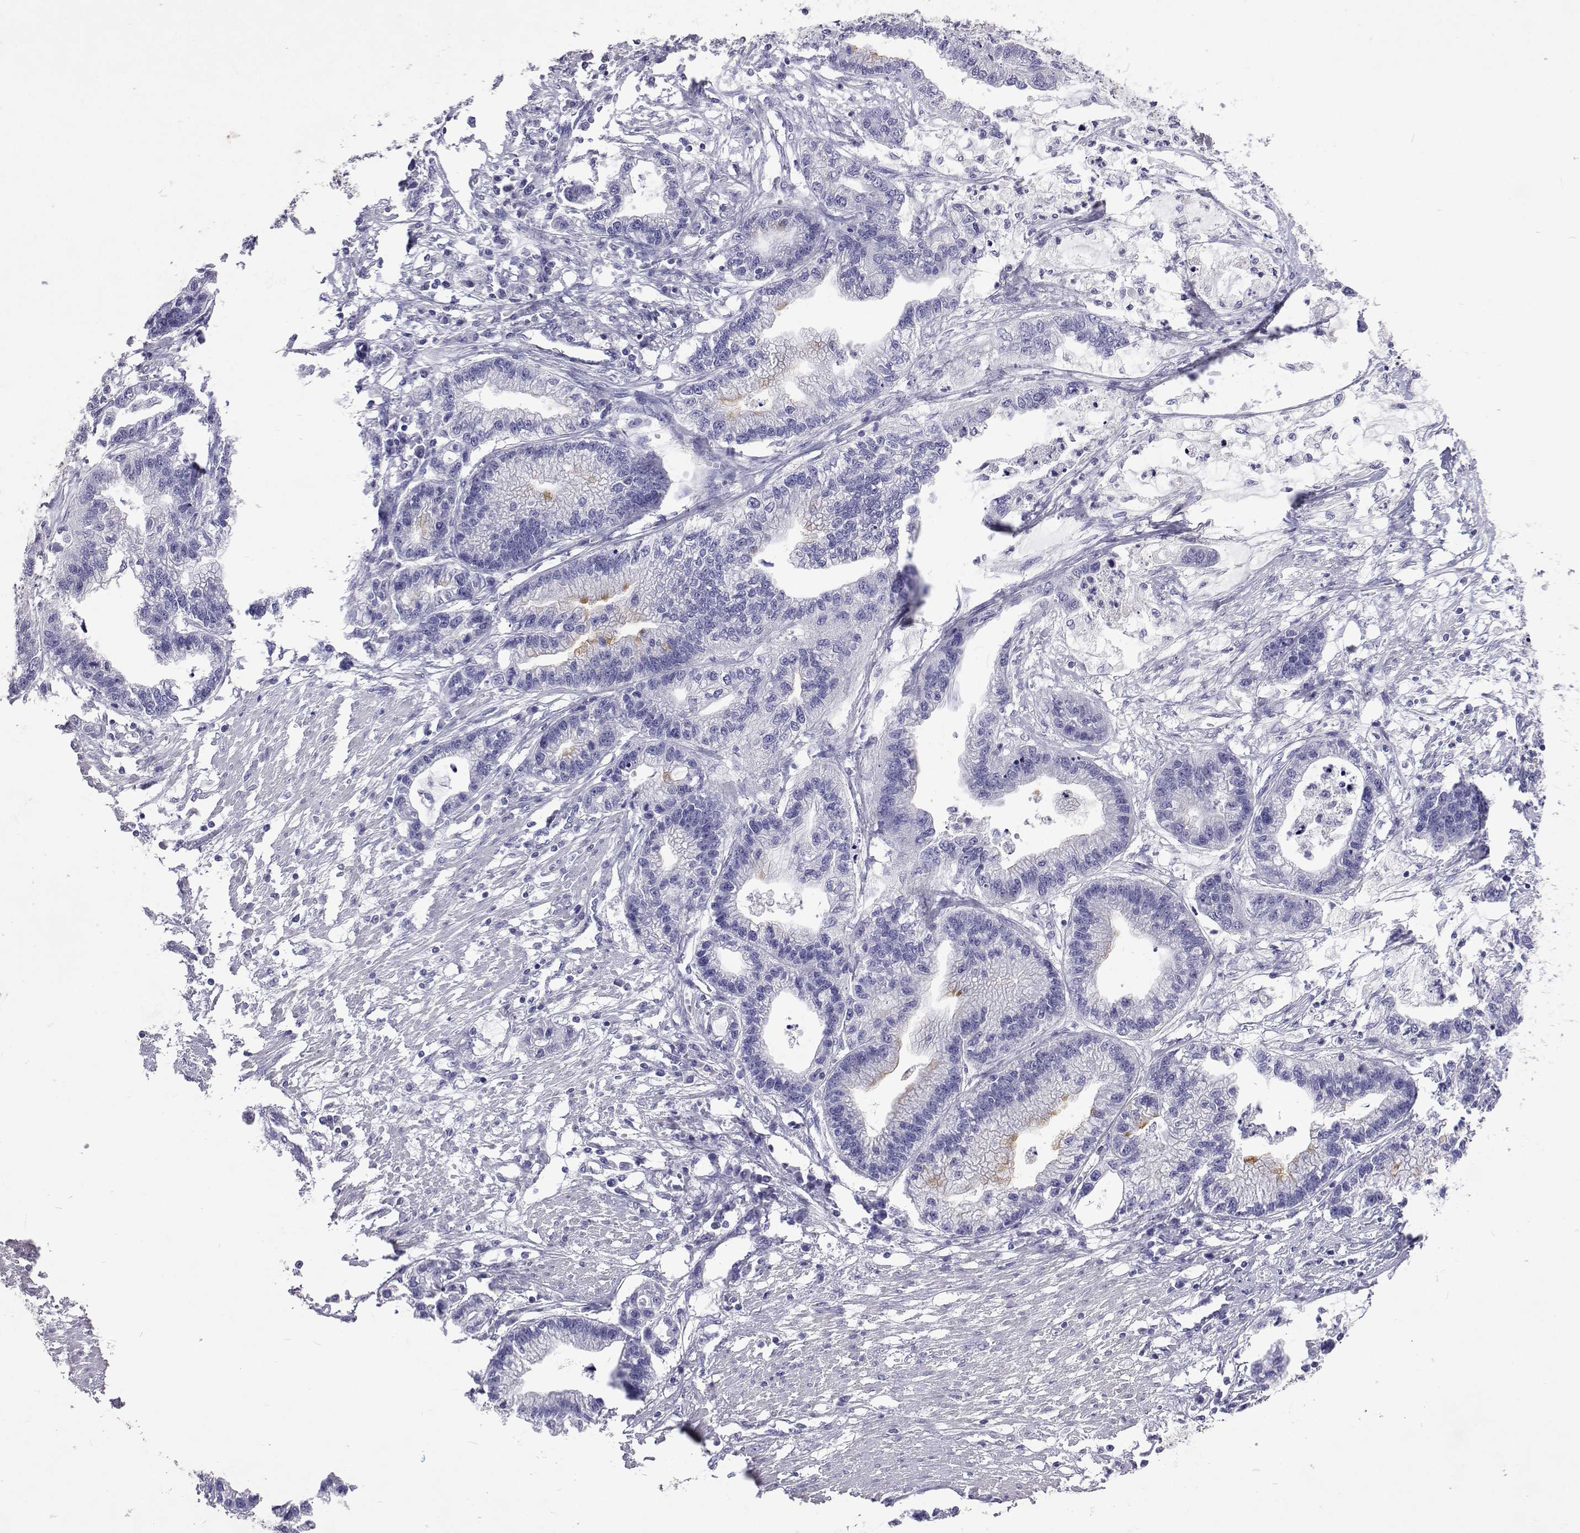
{"staining": {"intensity": "negative", "quantity": "none", "location": "none"}, "tissue": "stomach cancer", "cell_type": "Tumor cells", "image_type": "cancer", "snomed": [{"axis": "morphology", "description": "Adenocarcinoma, NOS"}, {"axis": "topography", "description": "Stomach"}], "caption": "IHC of stomach adenocarcinoma demonstrates no staining in tumor cells. (Stains: DAB (3,3'-diaminobenzidine) immunohistochemistry (IHC) with hematoxylin counter stain, Microscopy: brightfield microscopy at high magnification).", "gene": "UMODL1", "patient": {"sex": "male", "age": 83}}